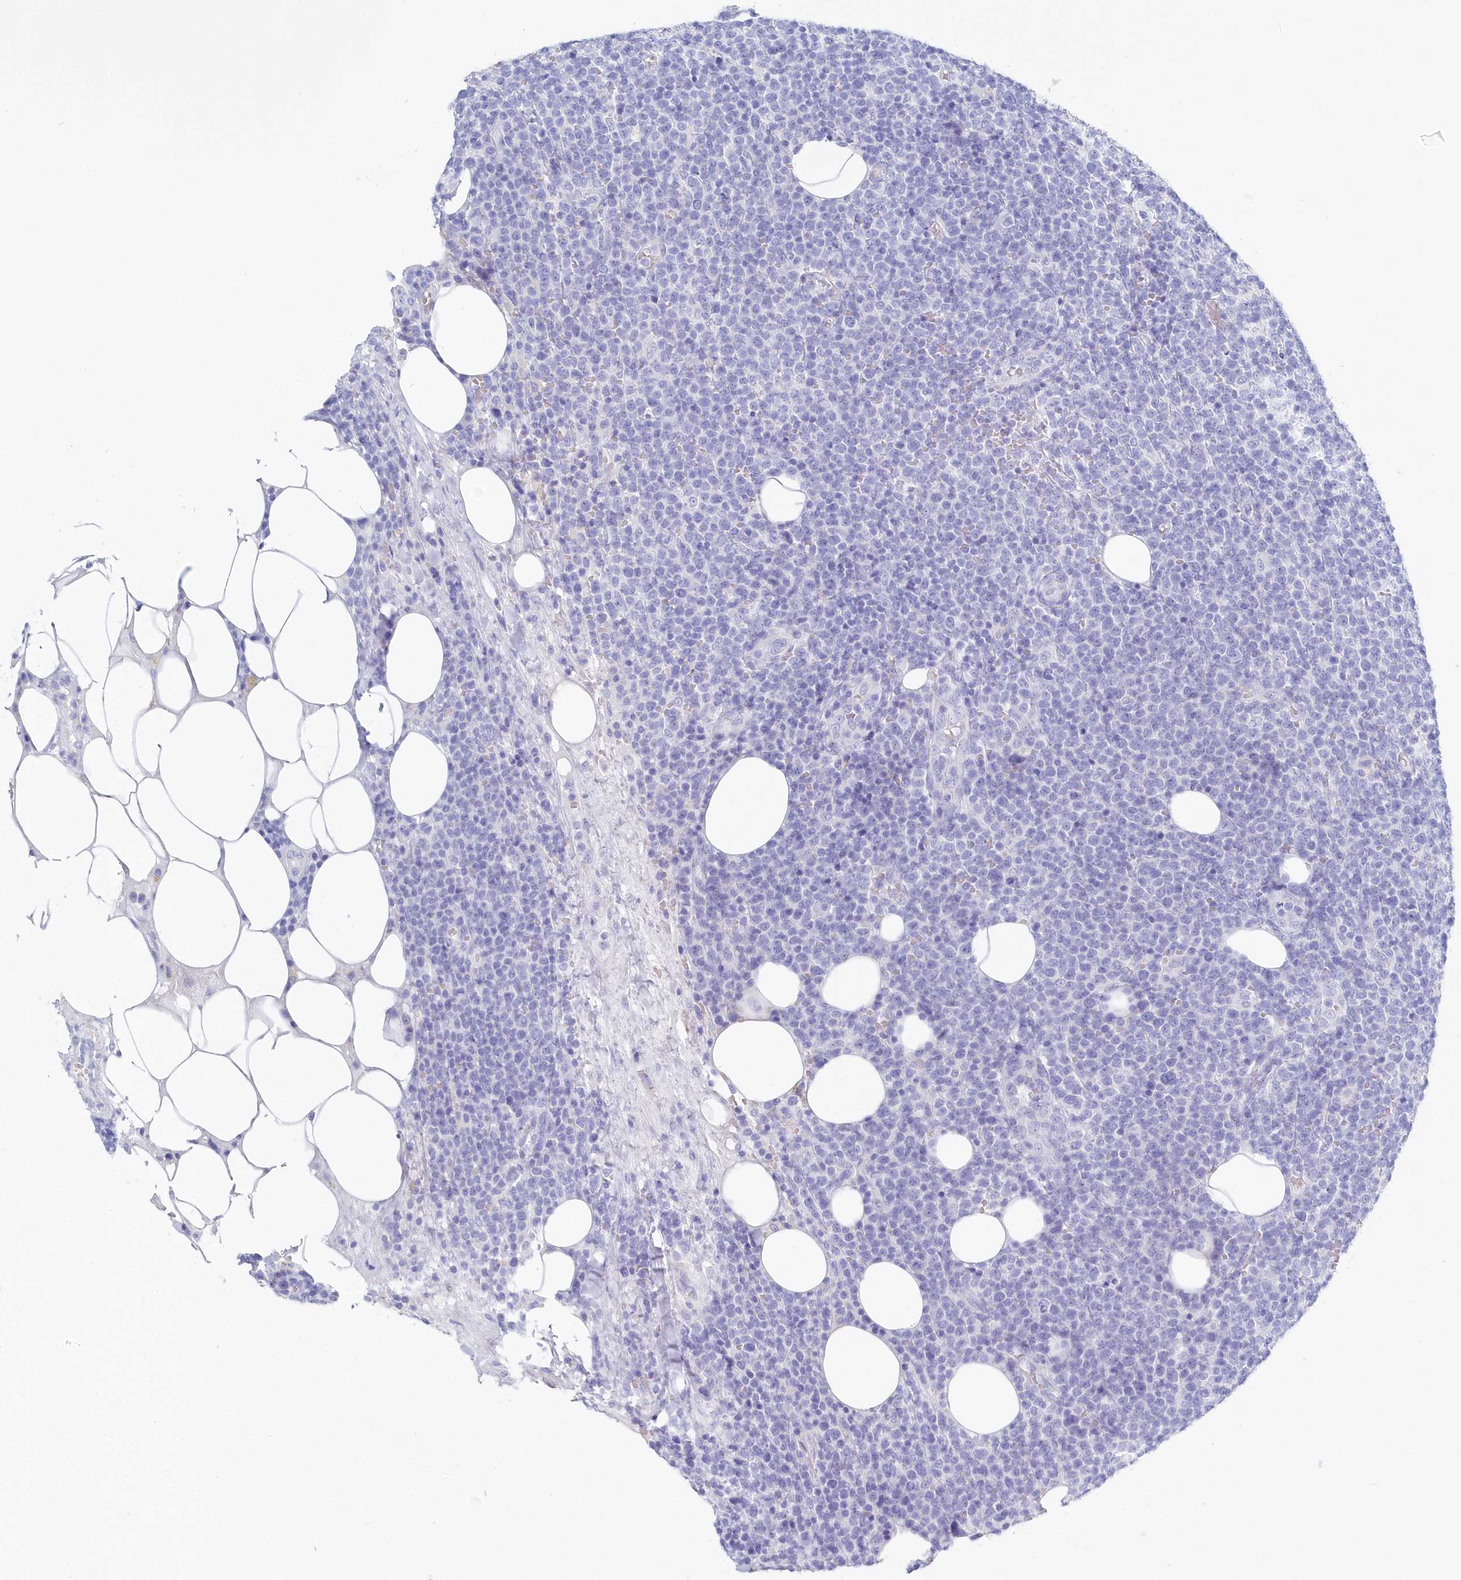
{"staining": {"intensity": "negative", "quantity": "none", "location": "none"}, "tissue": "lymphoma", "cell_type": "Tumor cells", "image_type": "cancer", "snomed": [{"axis": "morphology", "description": "Malignant lymphoma, non-Hodgkin's type, High grade"}, {"axis": "topography", "description": "Lymph node"}], "caption": "DAB immunohistochemical staining of lymphoma displays no significant staining in tumor cells.", "gene": "CSNK1G2", "patient": {"sex": "male", "age": 61}}